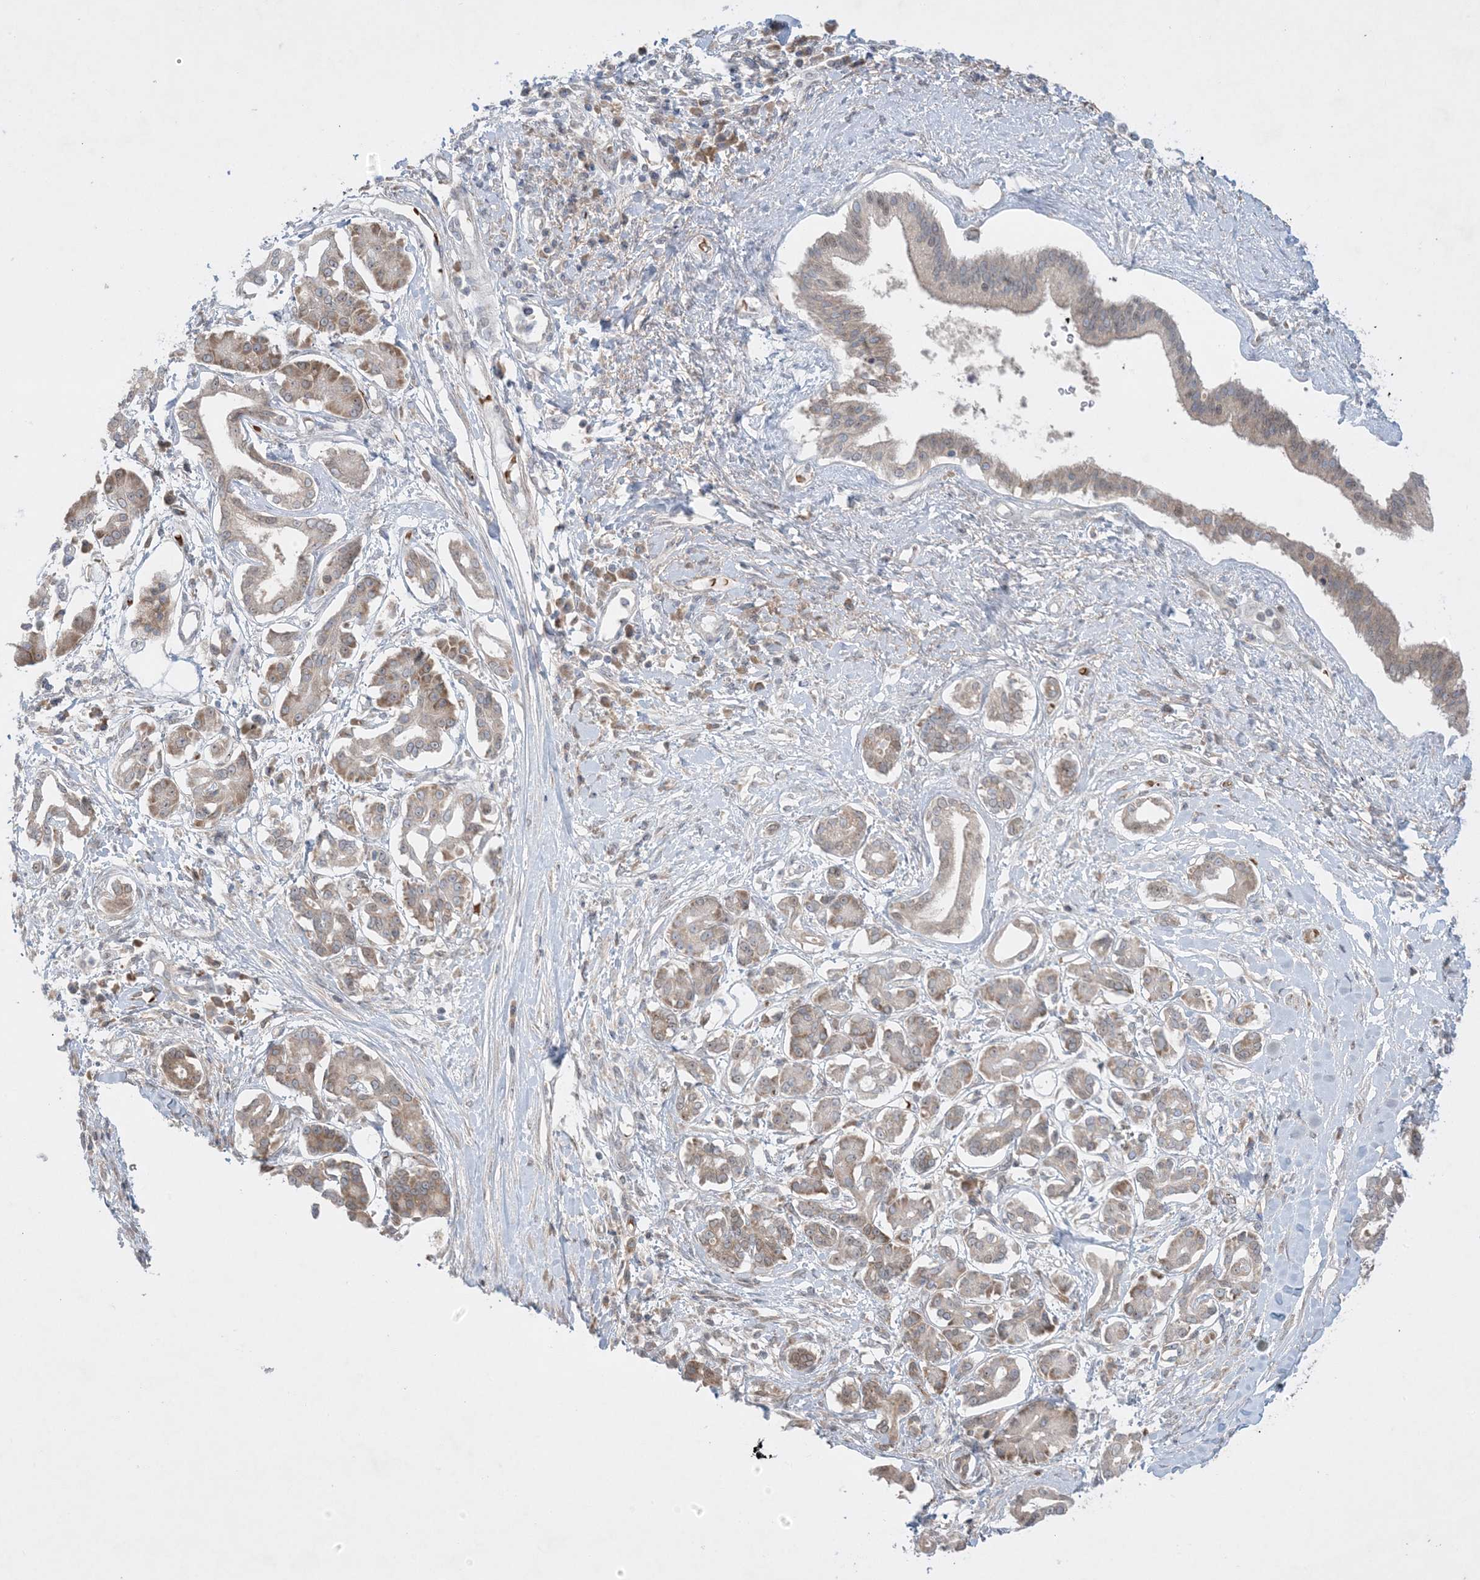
{"staining": {"intensity": "weak", "quantity": ">75%", "location": "cytoplasmic/membranous"}, "tissue": "pancreatic cancer", "cell_type": "Tumor cells", "image_type": "cancer", "snomed": [{"axis": "morphology", "description": "Inflammation, NOS"}, {"axis": "morphology", "description": "Adenocarcinoma, NOS"}, {"axis": "topography", "description": "Pancreas"}], "caption": "IHC staining of pancreatic cancer, which shows low levels of weak cytoplasmic/membranous staining in approximately >75% of tumor cells indicating weak cytoplasmic/membranous protein expression. The staining was performed using DAB (brown) for protein detection and nuclei were counterstained in hematoxylin (blue).", "gene": "MMGT1", "patient": {"sex": "female", "age": 56}}